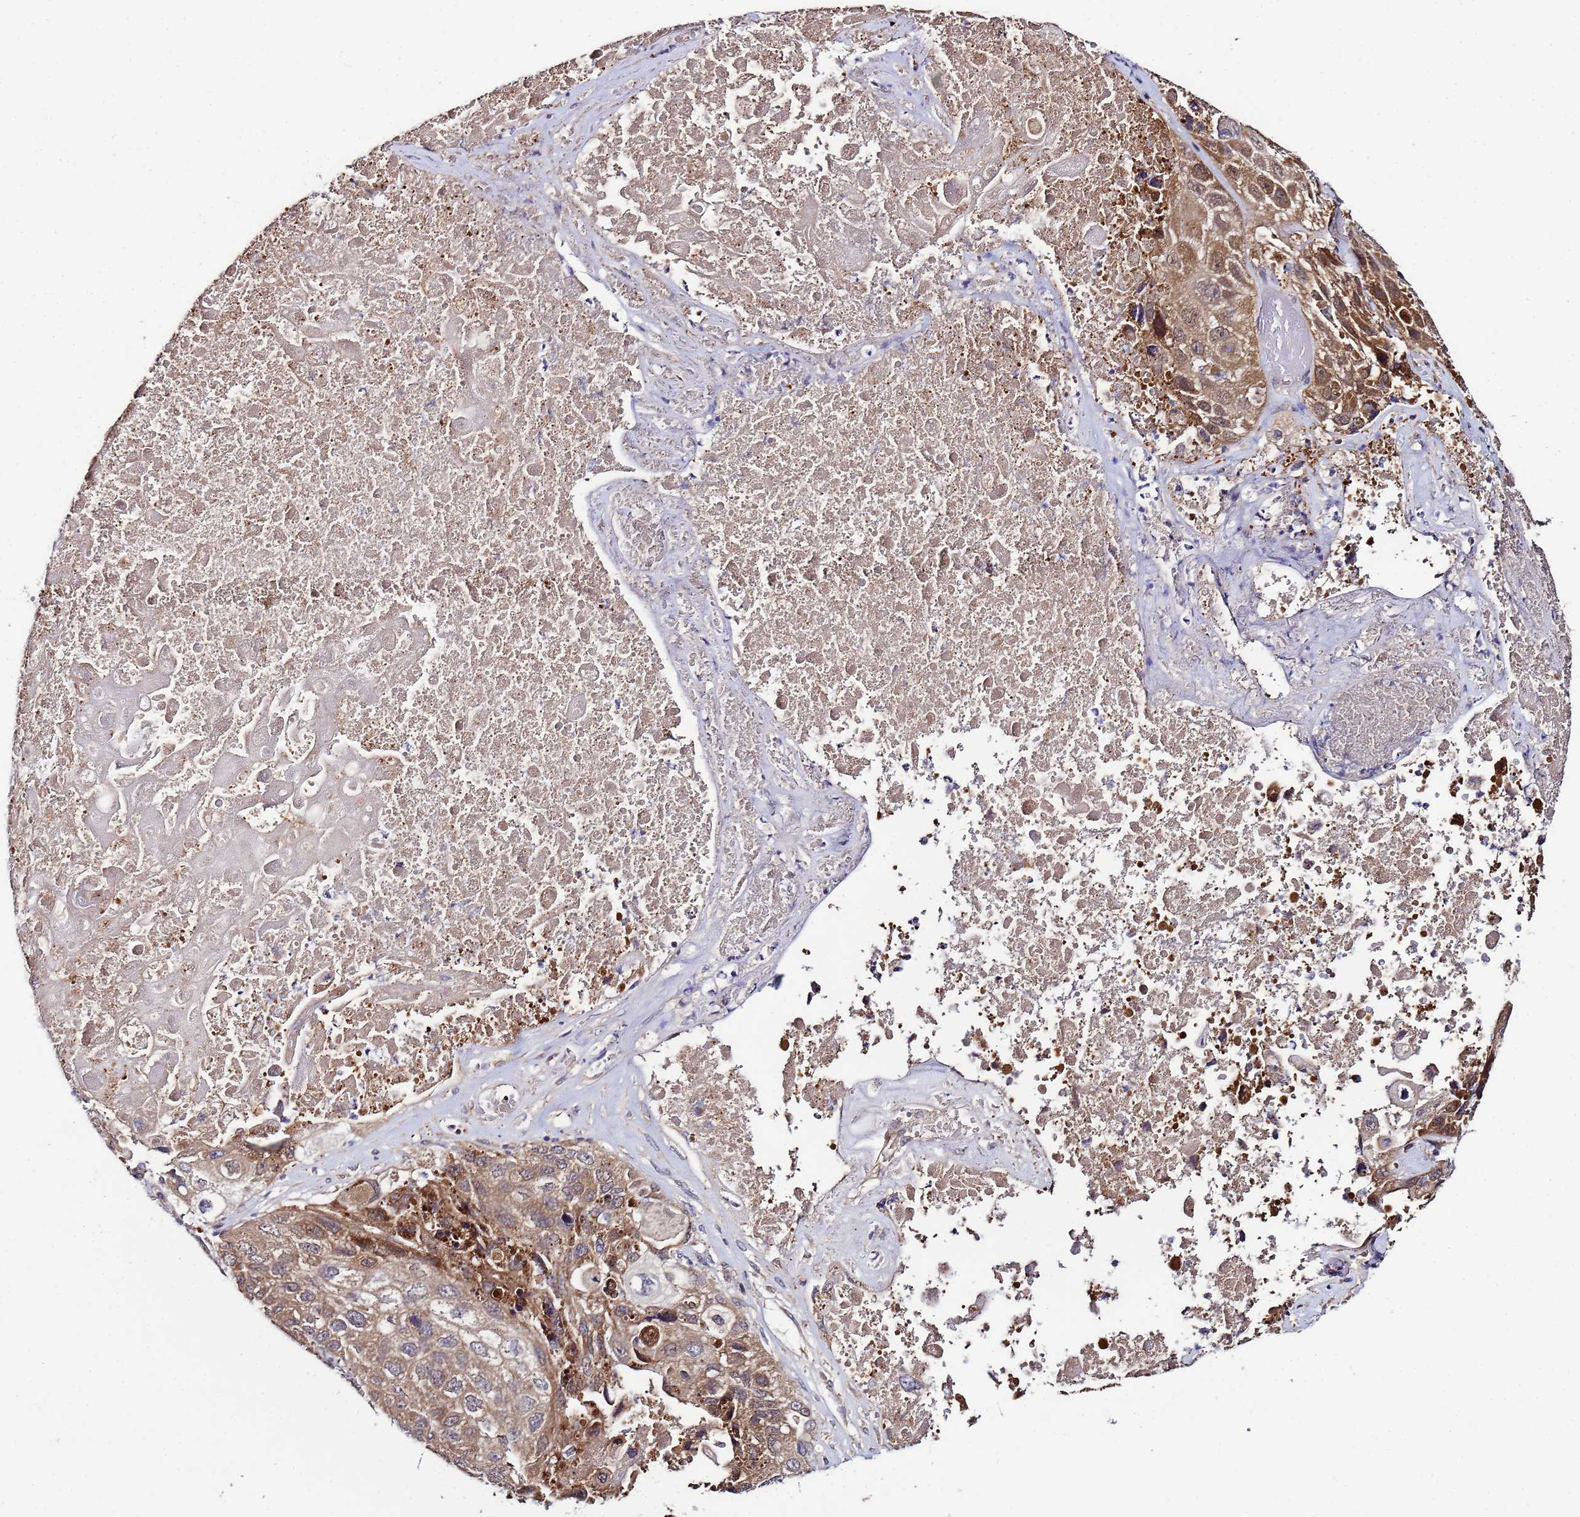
{"staining": {"intensity": "moderate", "quantity": ">75%", "location": "cytoplasmic/membranous"}, "tissue": "lung cancer", "cell_type": "Tumor cells", "image_type": "cancer", "snomed": [{"axis": "morphology", "description": "Squamous cell carcinoma, NOS"}, {"axis": "topography", "description": "Lung"}], "caption": "A histopathology image showing moderate cytoplasmic/membranous positivity in approximately >75% of tumor cells in lung squamous cell carcinoma, as visualized by brown immunohistochemical staining.", "gene": "NAXE", "patient": {"sex": "male", "age": 61}}